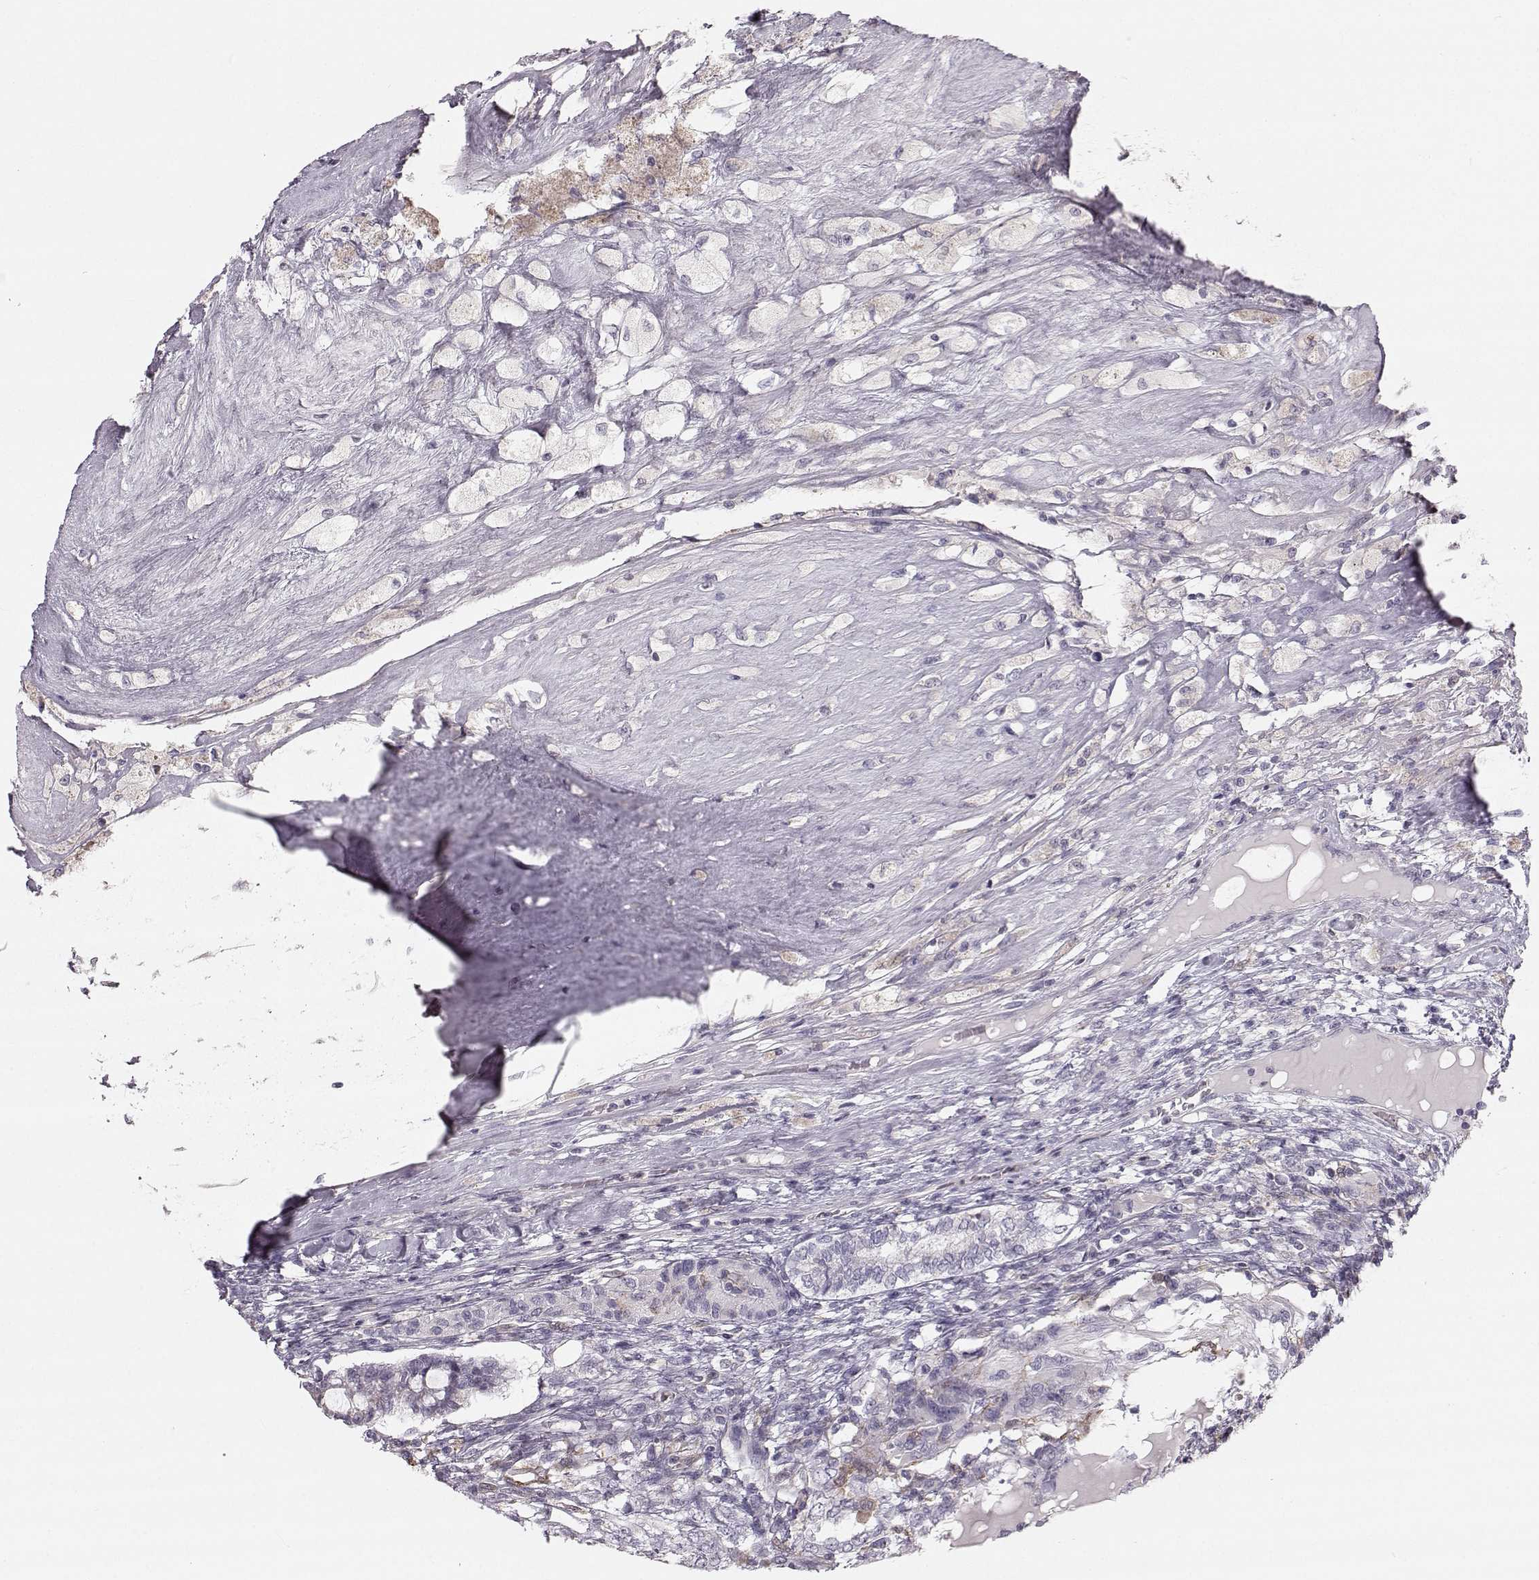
{"staining": {"intensity": "negative", "quantity": "none", "location": "none"}, "tissue": "testis cancer", "cell_type": "Tumor cells", "image_type": "cancer", "snomed": [{"axis": "morphology", "description": "Seminoma, NOS"}, {"axis": "morphology", "description": "Carcinoma, Embryonal, NOS"}, {"axis": "topography", "description": "Testis"}], "caption": "This is an immunohistochemistry (IHC) photomicrograph of human testis embryonal carcinoma. There is no positivity in tumor cells.", "gene": "RUNDC3A", "patient": {"sex": "male", "age": 41}}